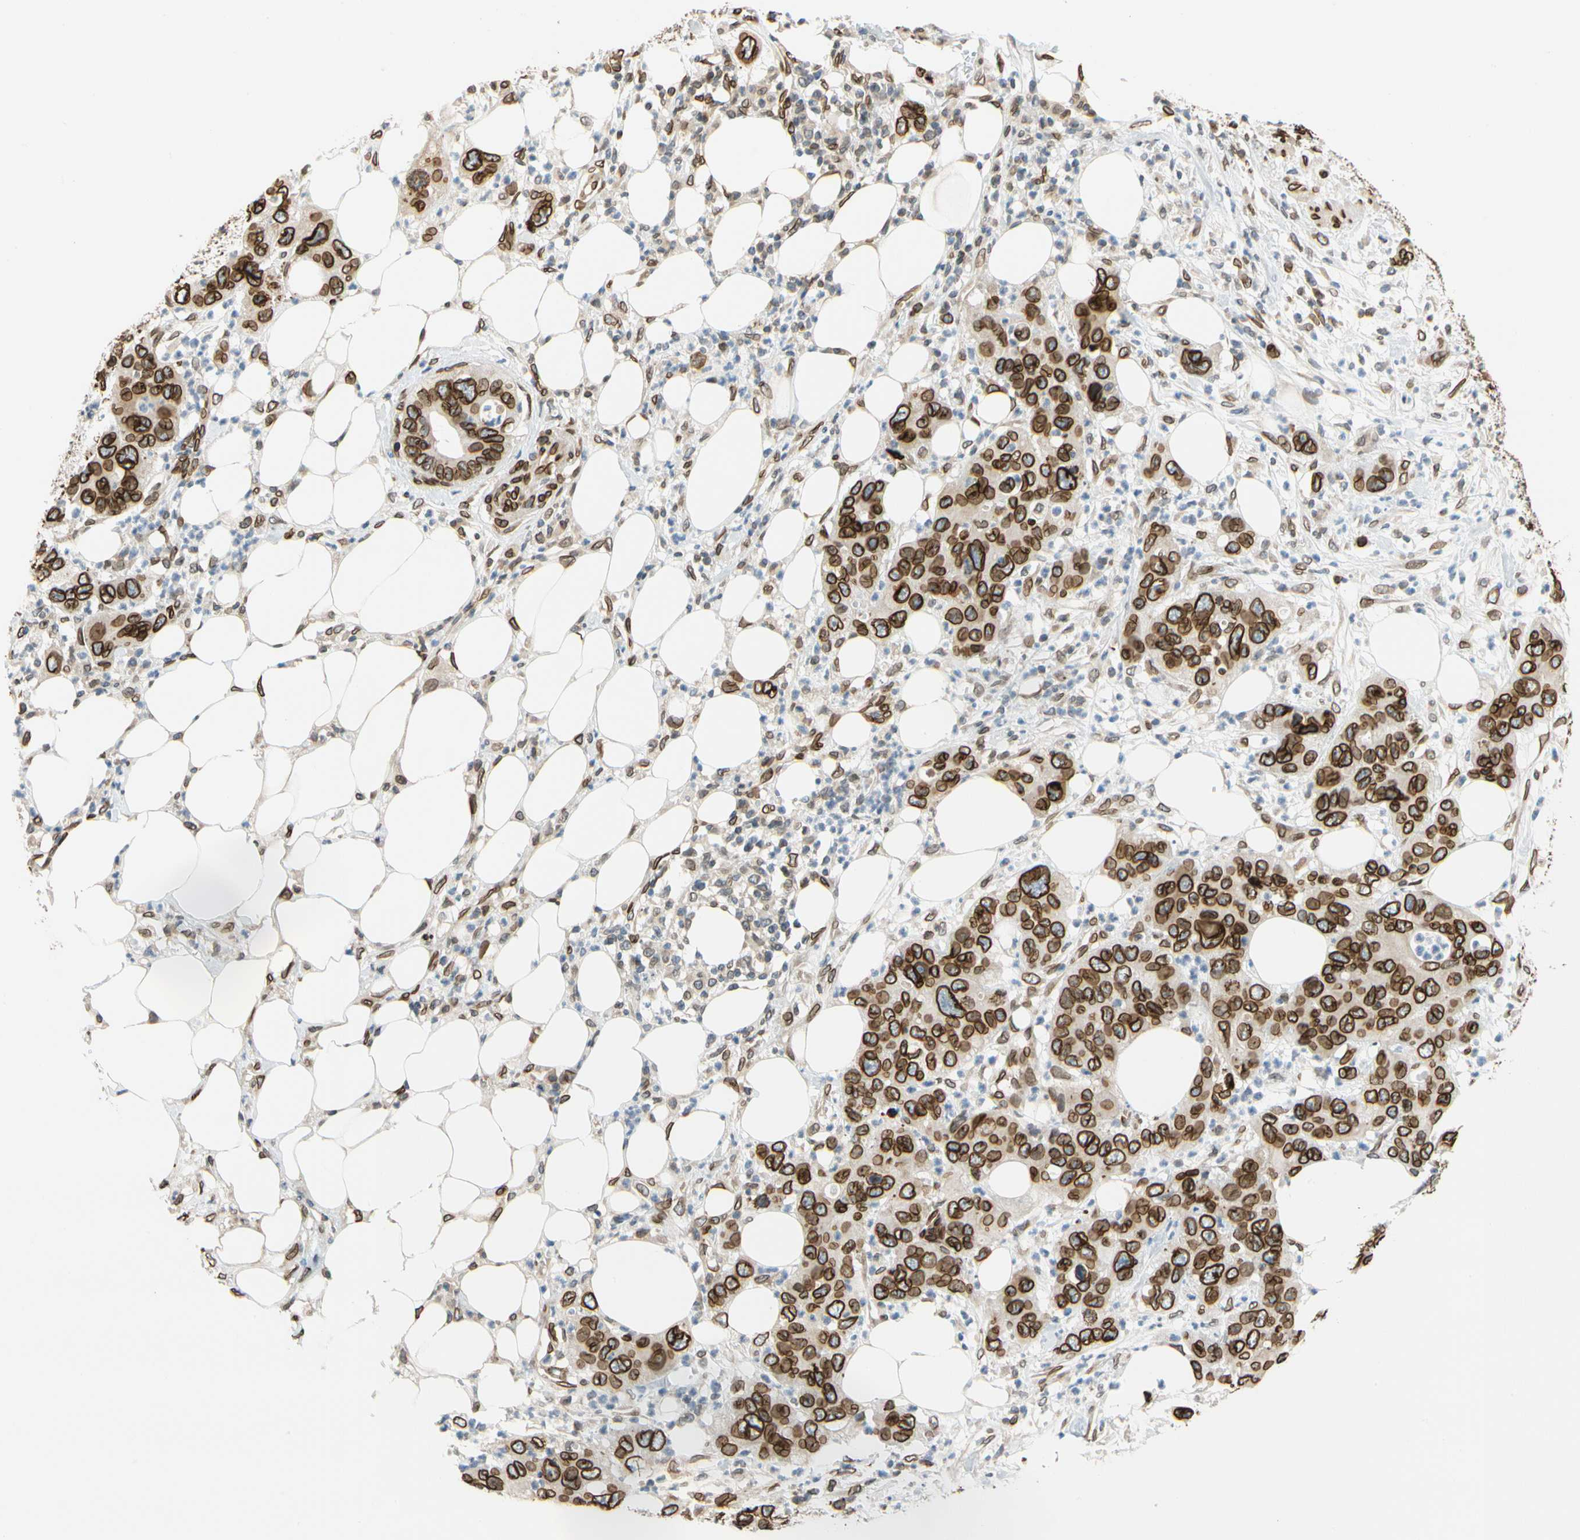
{"staining": {"intensity": "strong", "quantity": ">75%", "location": "cytoplasmic/membranous,nuclear"}, "tissue": "pancreatic cancer", "cell_type": "Tumor cells", "image_type": "cancer", "snomed": [{"axis": "morphology", "description": "Adenocarcinoma, NOS"}, {"axis": "topography", "description": "Pancreas"}], "caption": "Human pancreatic adenocarcinoma stained for a protein (brown) exhibits strong cytoplasmic/membranous and nuclear positive expression in approximately >75% of tumor cells.", "gene": "SUN1", "patient": {"sex": "female", "age": 71}}